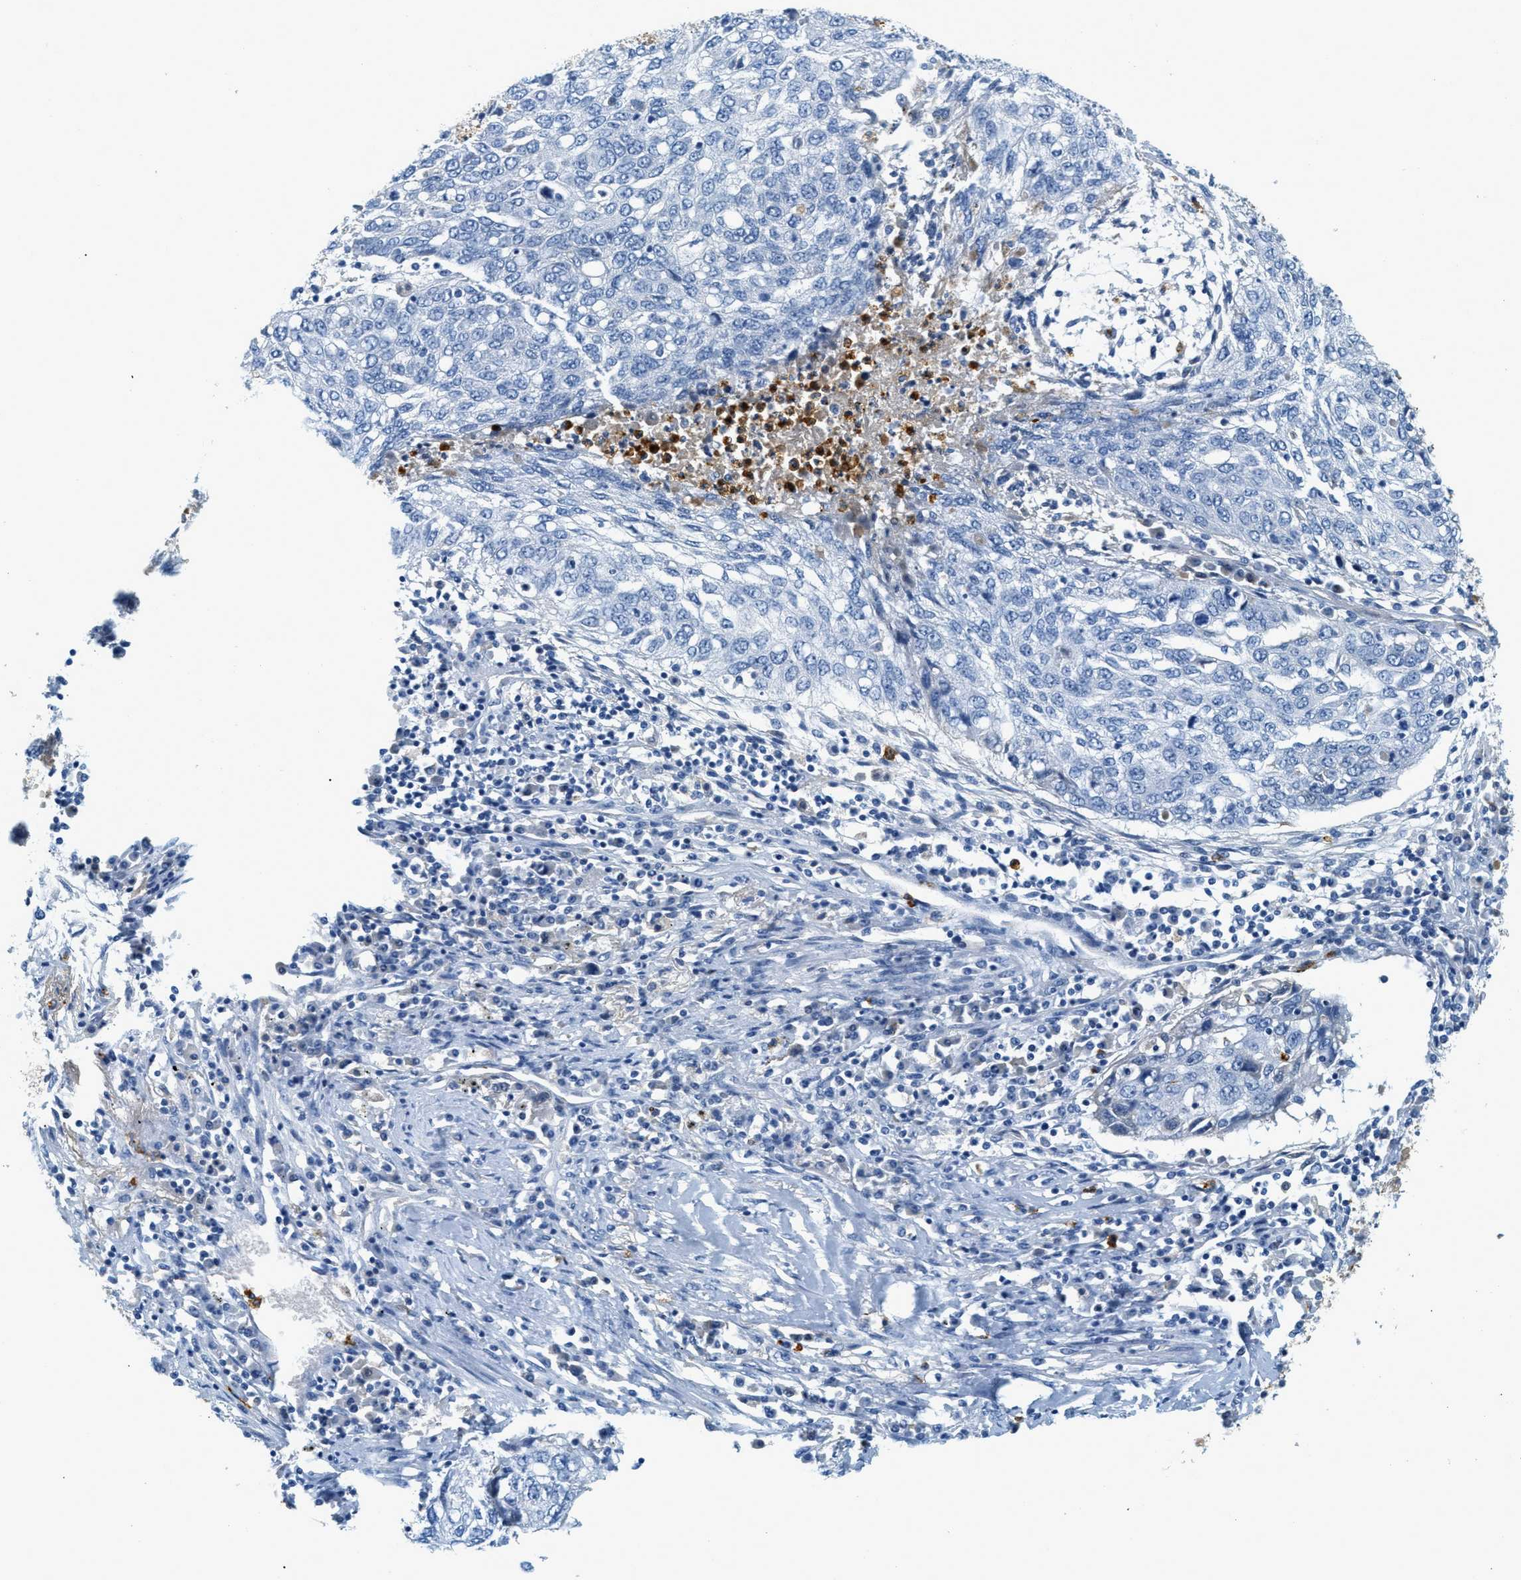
{"staining": {"intensity": "negative", "quantity": "none", "location": "none"}, "tissue": "lung cancer", "cell_type": "Tumor cells", "image_type": "cancer", "snomed": [{"axis": "morphology", "description": "Squamous cell carcinoma, NOS"}, {"axis": "topography", "description": "Lung"}], "caption": "Lung squamous cell carcinoma was stained to show a protein in brown. There is no significant expression in tumor cells.", "gene": "LCN2", "patient": {"sex": "female", "age": 63}}